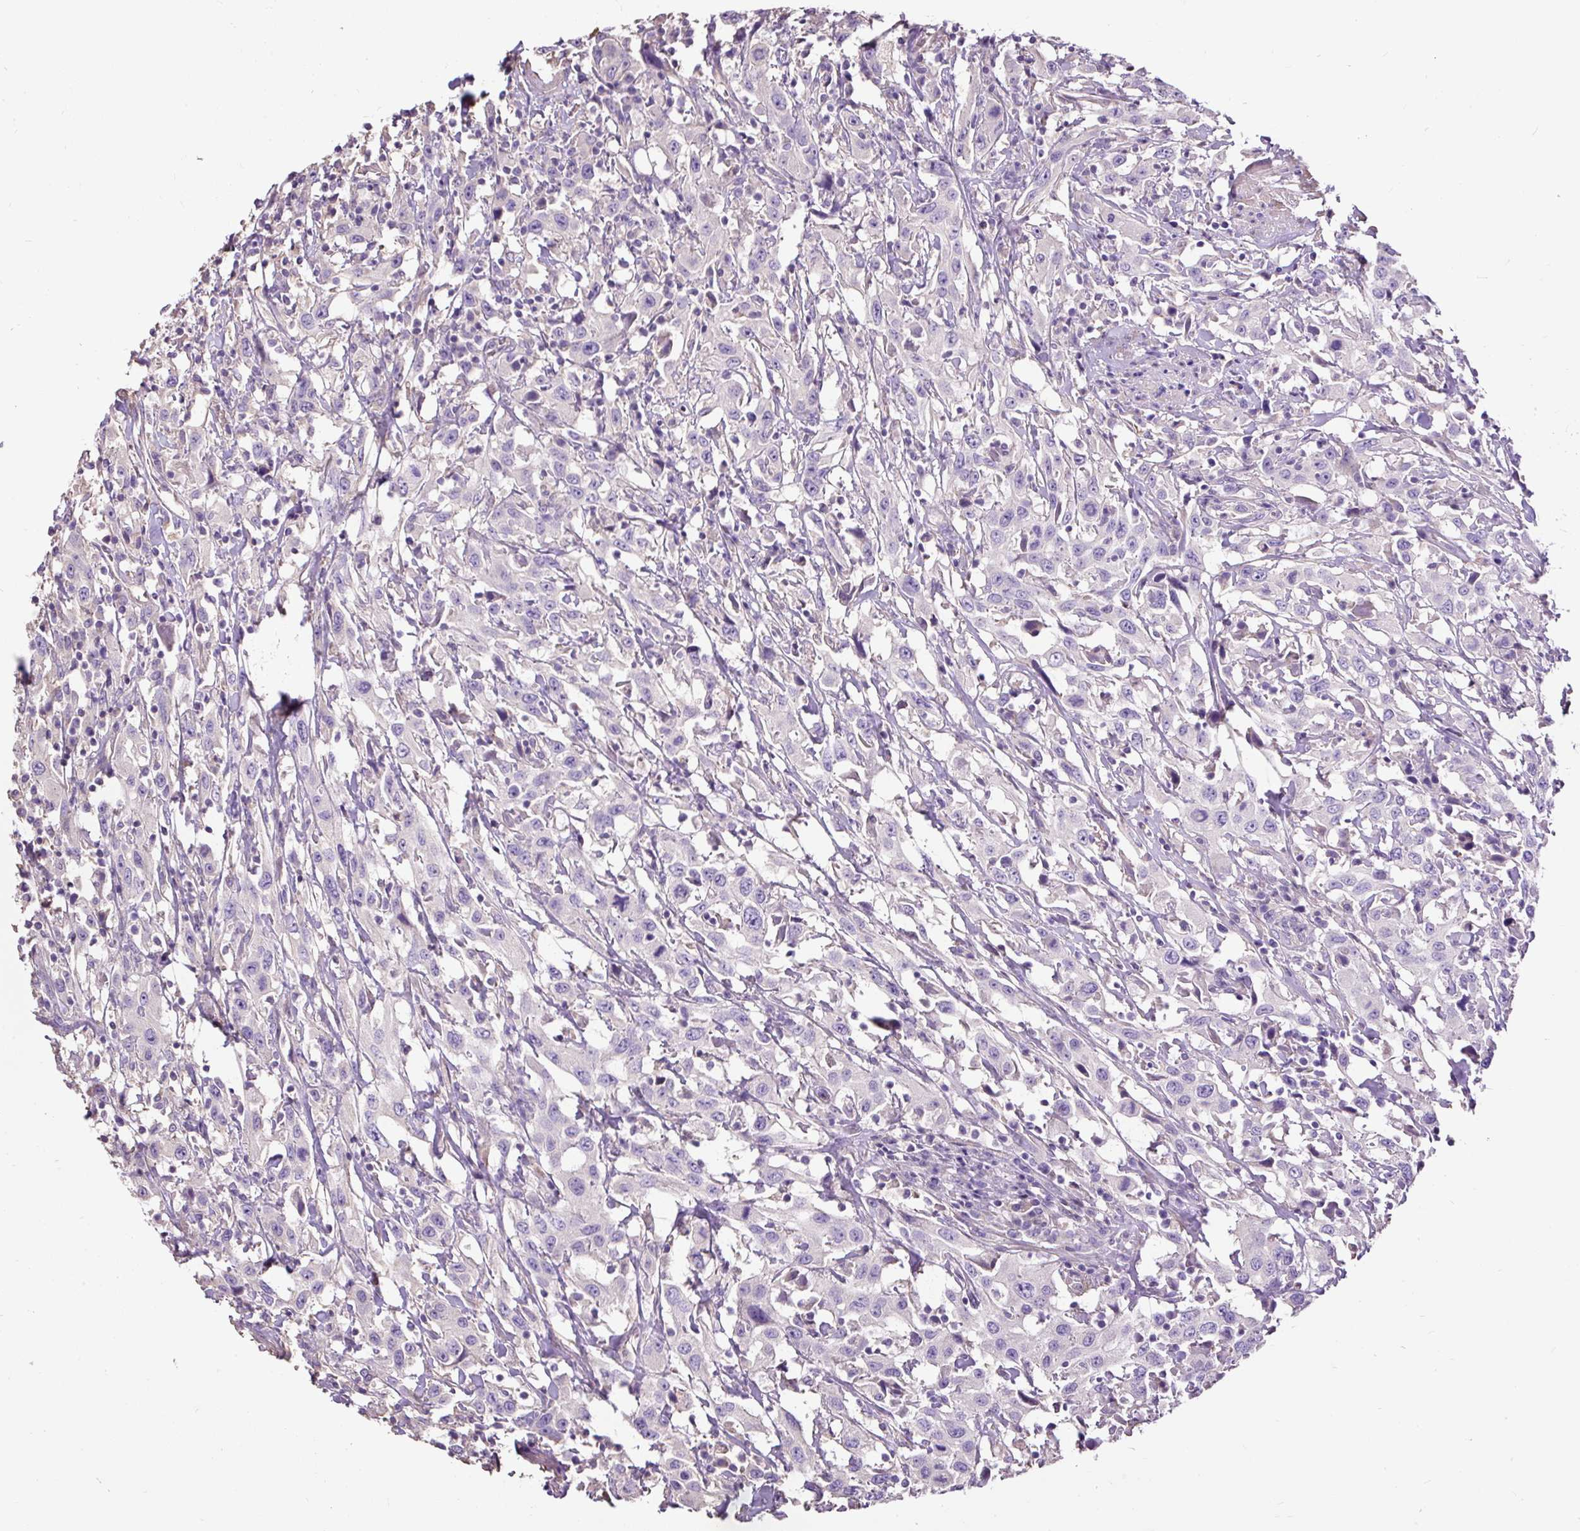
{"staining": {"intensity": "negative", "quantity": "none", "location": "none"}, "tissue": "urothelial cancer", "cell_type": "Tumor cells", "image_type": "cancer", "snomed": [{"axis": "morphology", "description": "Urothelial carcinoma, High grade"}, {"axis": "topography", "description": "Urinary bladder"}], "caption": "A micrograph of urothelial cancer stained for a protein demonstrates no brown staining in tumor cells.", "gene": "PDIA2", "patient": {"sex": "male", "age": 61}}